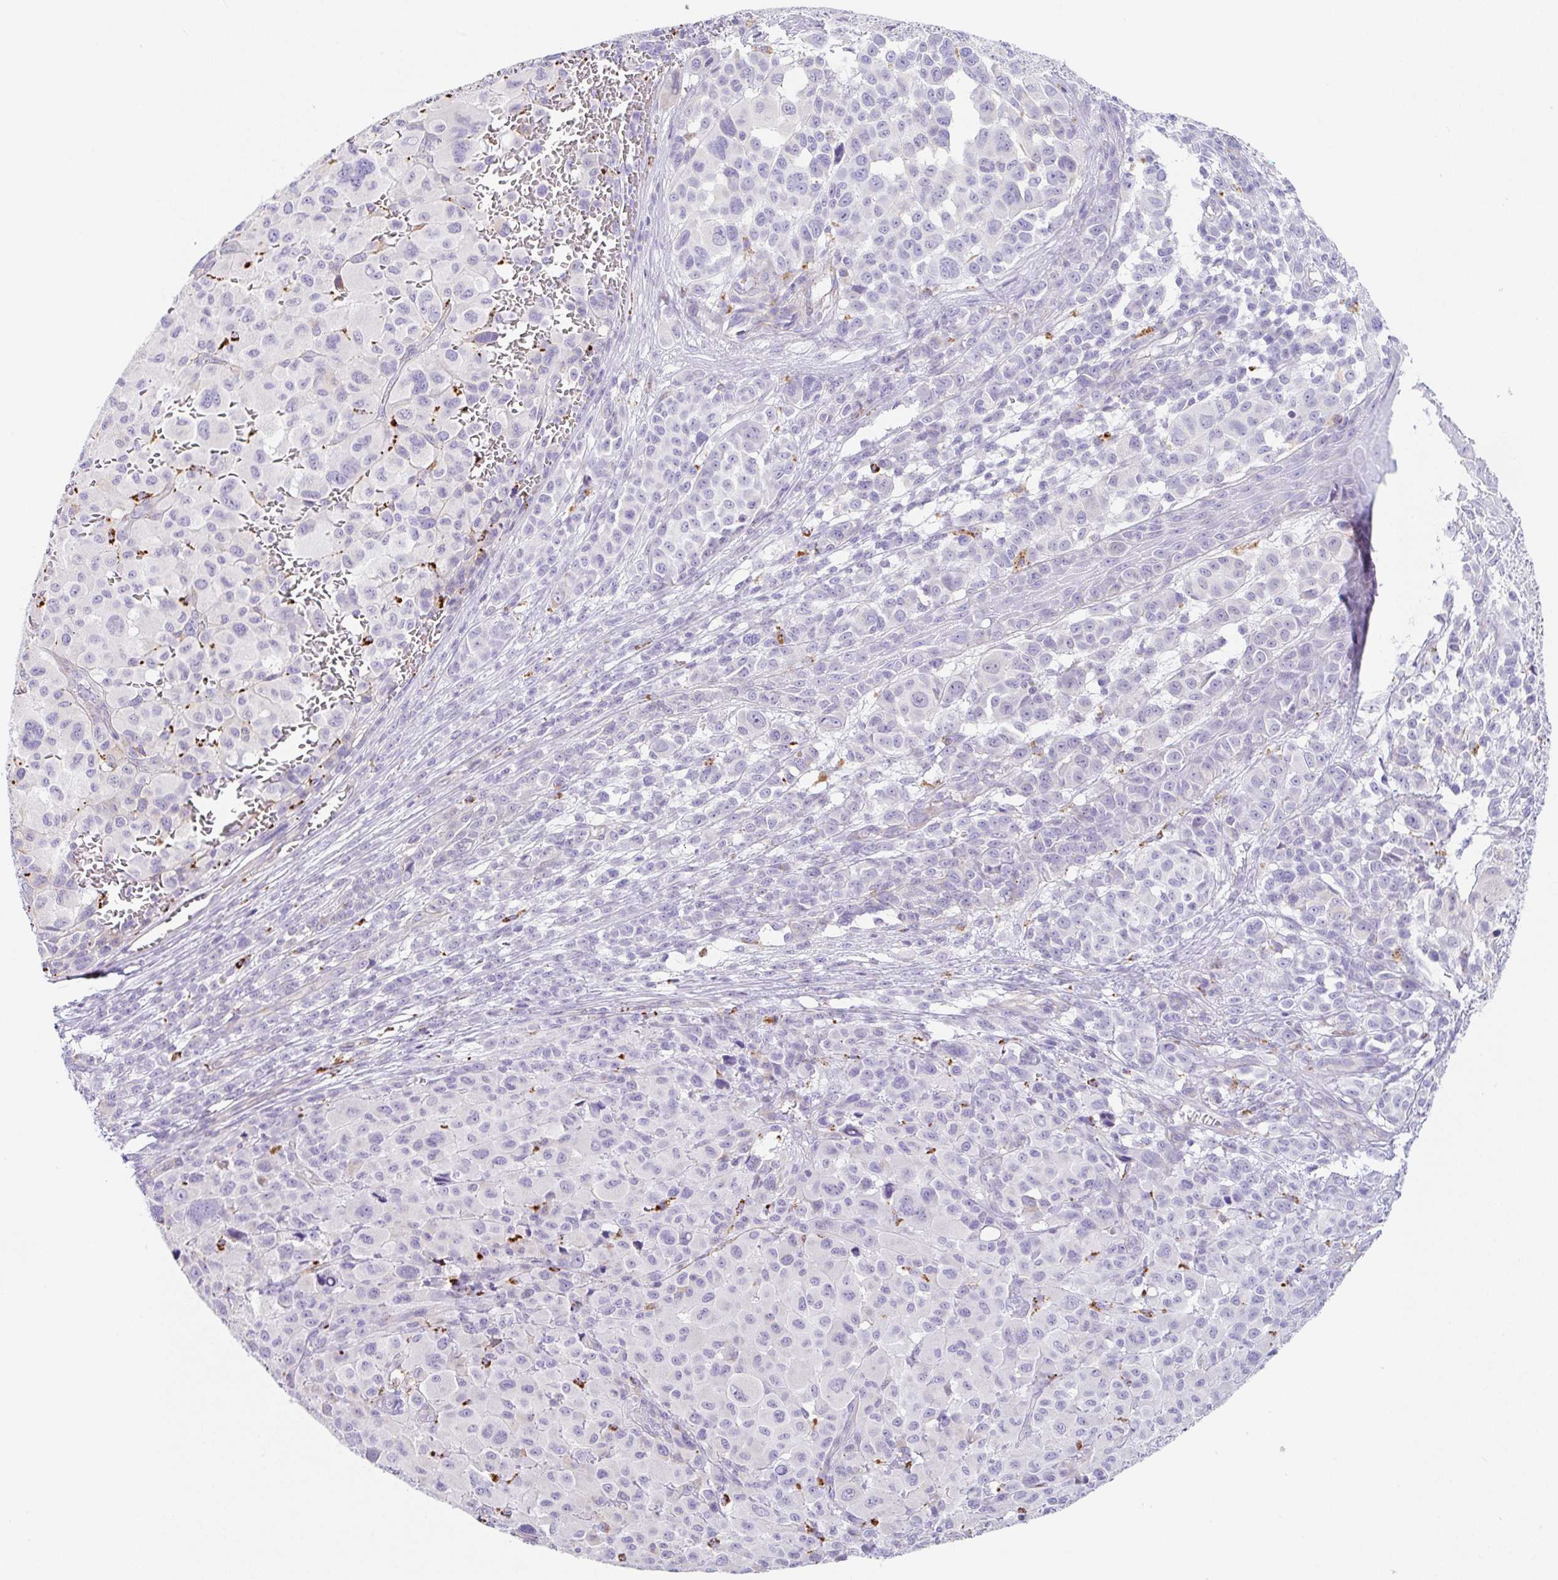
{"staining": {"intensity": "negative", "quantity": "none", "location": "none"}, "tissue": "melanoma", "cell_type": "Tumor cells", "image_type": "cancer", "snomed": [{"axis": "morphology", "description": "Malignant melanoma, NOS"}, {"axis": "topography", "description": "Skin"}], "caption": "Immunohistochemical staining of melanoma displays no significant expression in tumor cells.", "gene": "DKK4", "patient": {"sex": "female", "age": 74}}